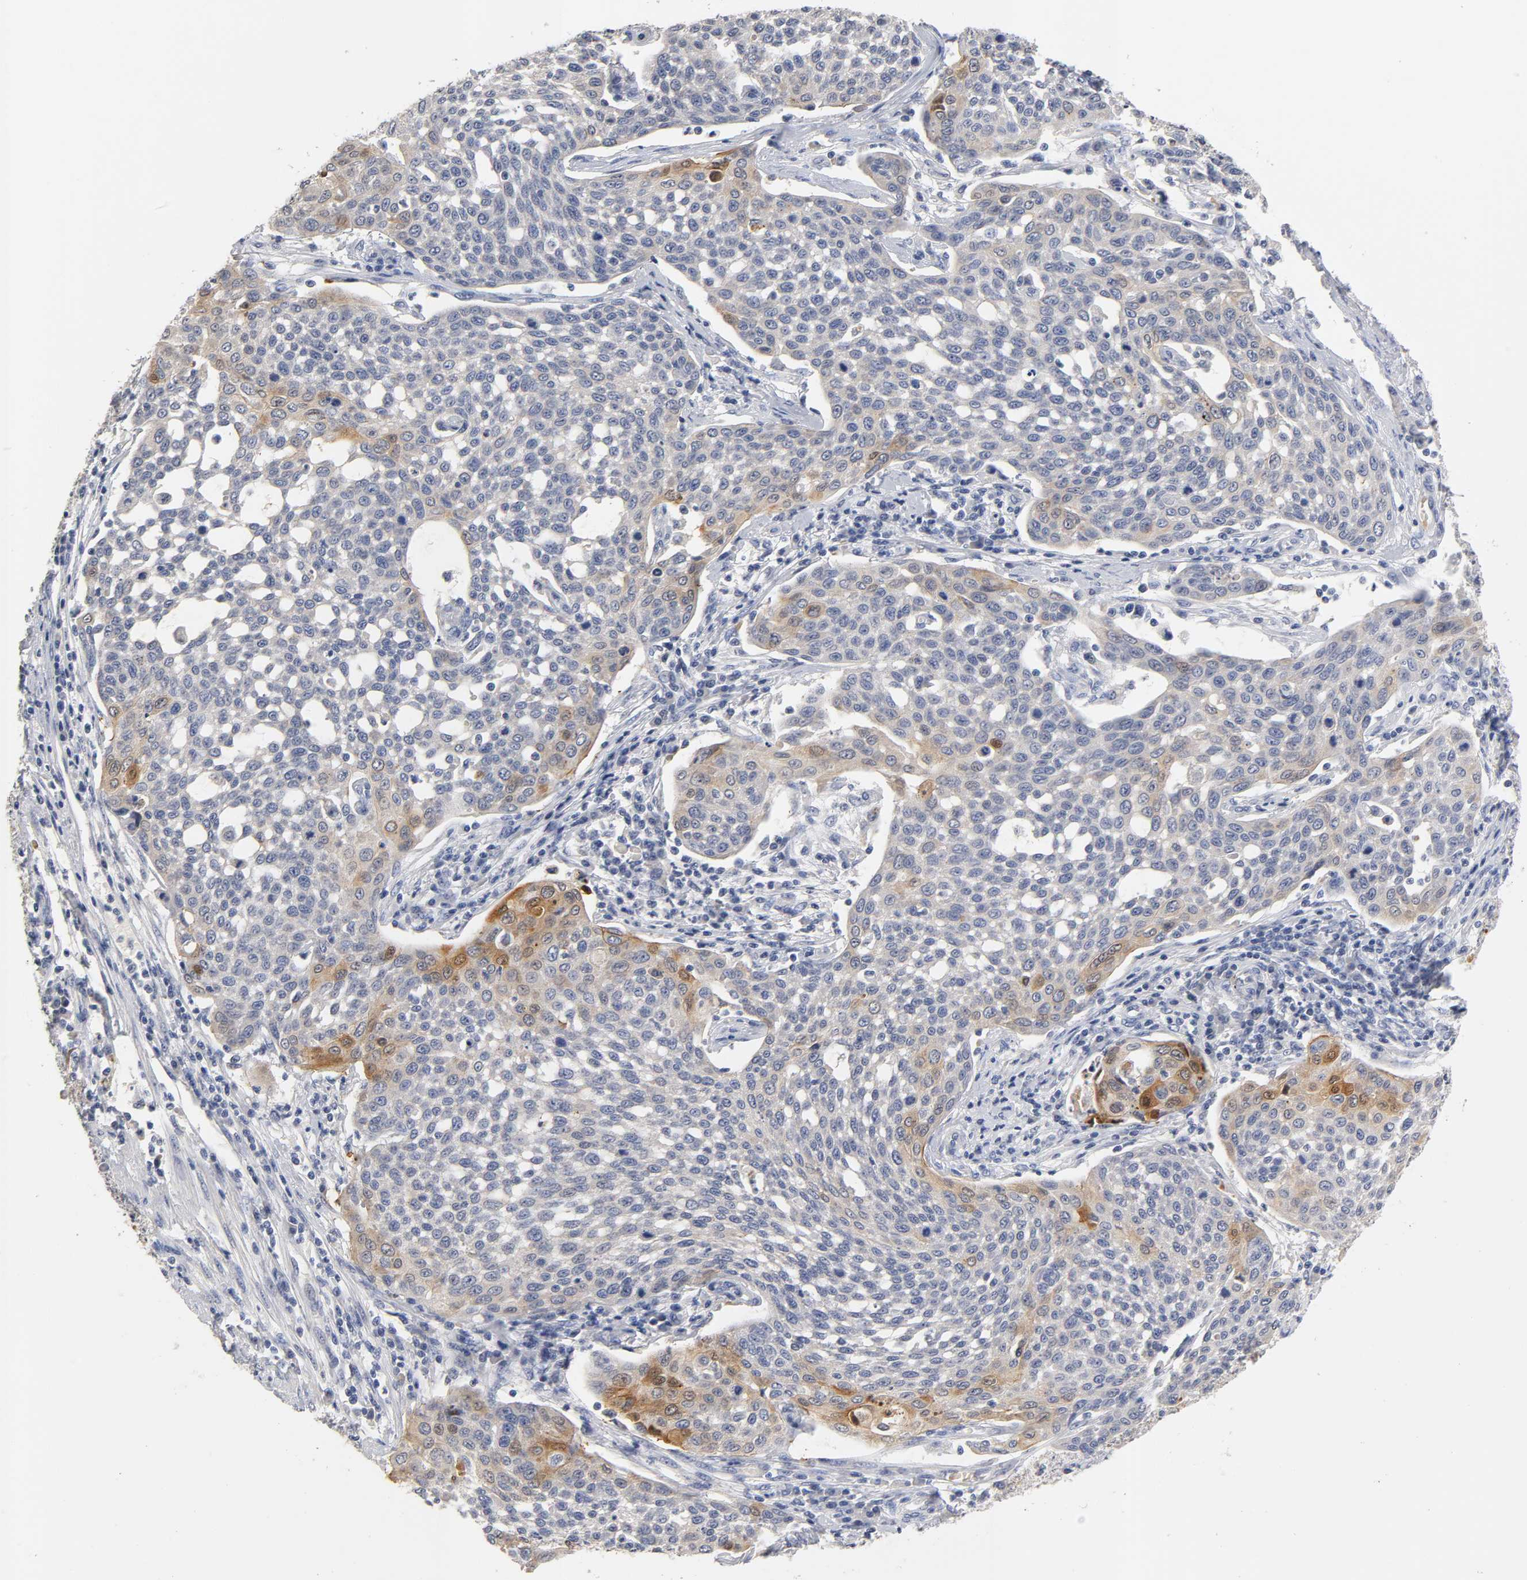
{"staining": {"intensity": "moderate", "quantity": "<25%", "location": "cytoplasmic/membranous,nuclear"}, "tissue": "cervical cancer", "cell_type": "Tumor cells", "image_type": "cancer", "snomed": [{"axis": "morphology", "description": "Squamous cell carcinoma, NOS"}, {"axis": "topography", "description": "Cervix"}], "caption": "Cervical cancer stained with immunohistochemistry (IHC) displays moderate cytoplasmic/membranous and nuclear staining in approximately <25% of tumor cells.", "gene": "OVOL1", "patient": {"sex": "female", "age": 34}}